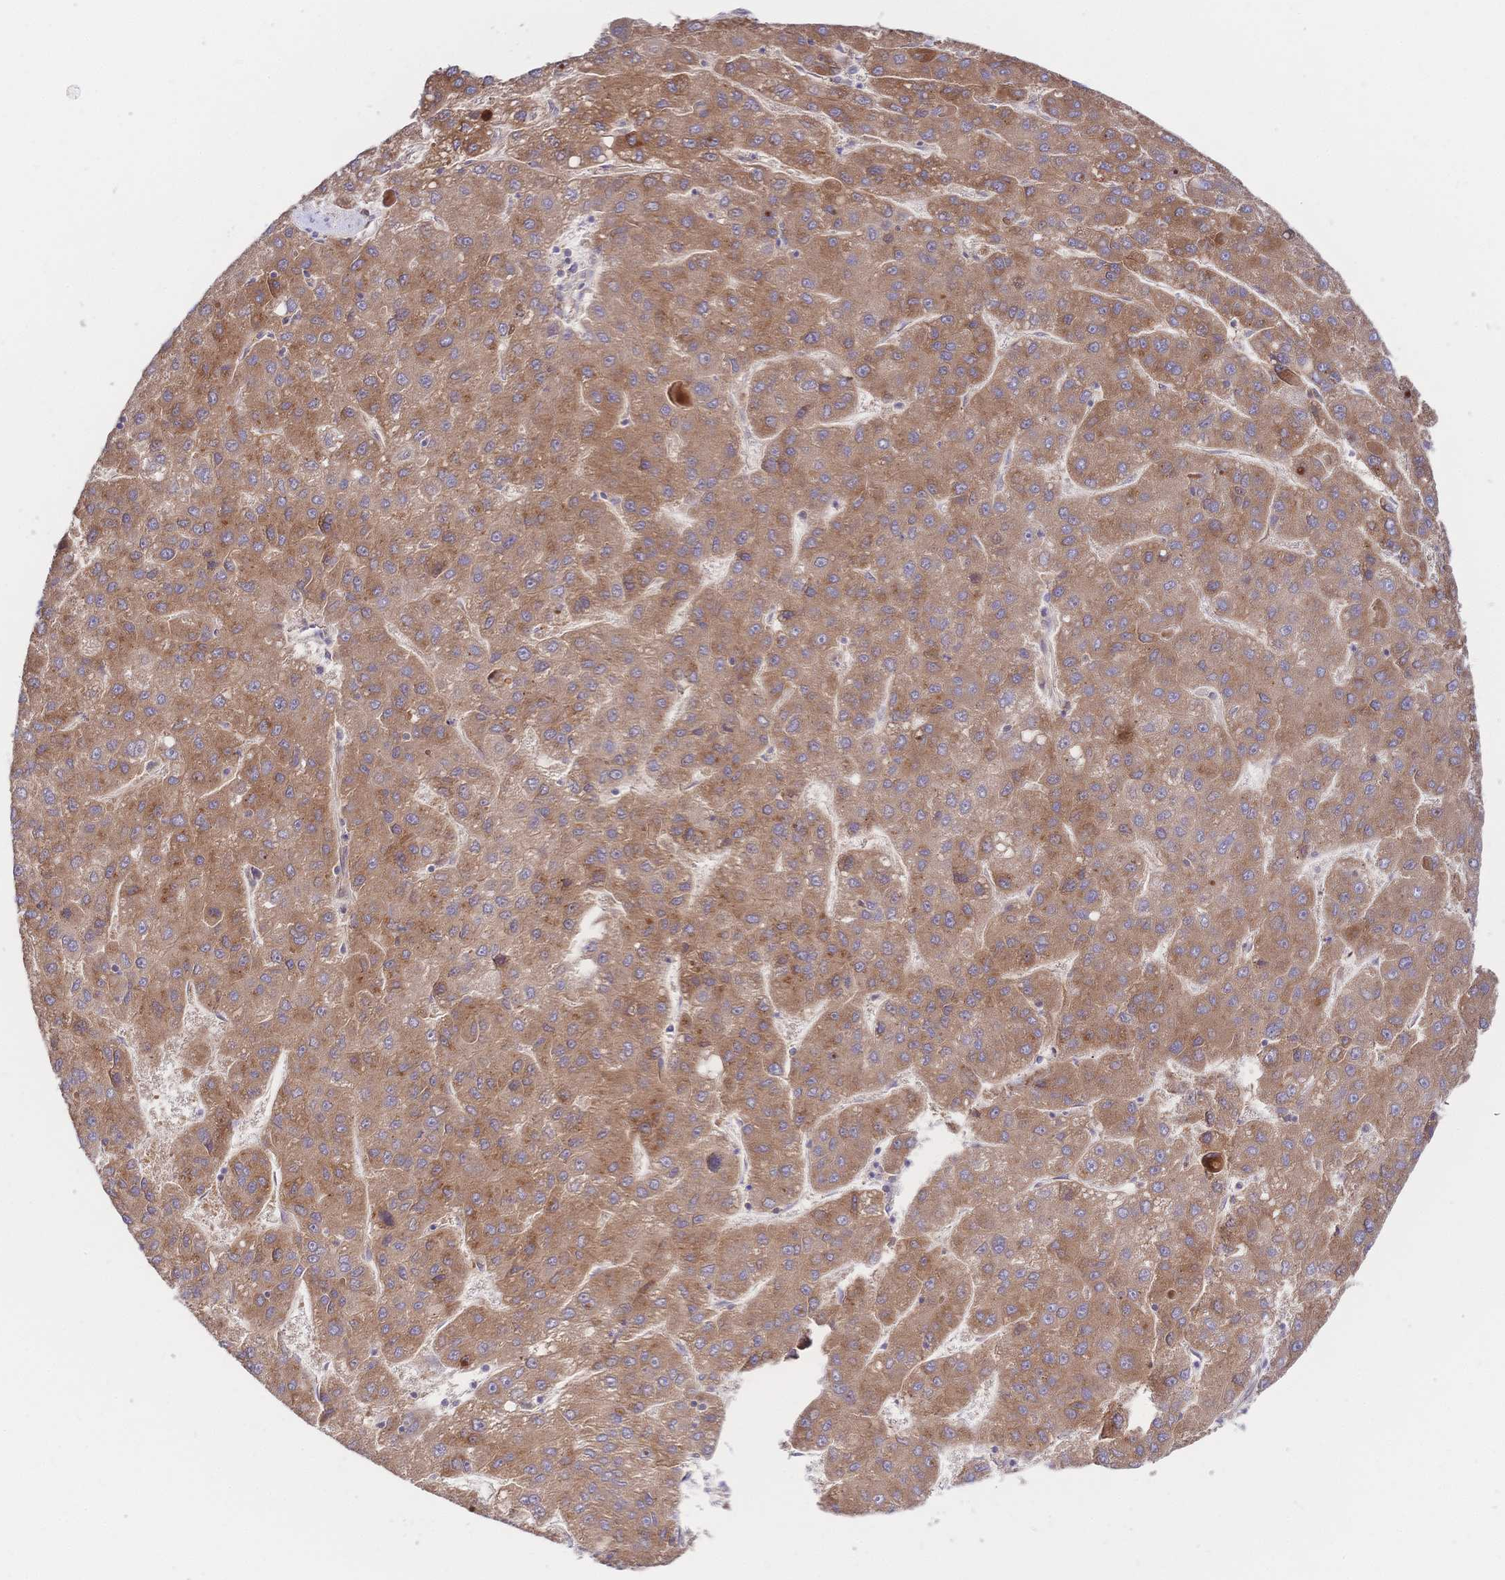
{"staining": {"intensity": "moderate", "quantity": ">75%", "location": "cytoplasmic/membranous"}, "tissue": "liver cancer", "cell_type": "Tumor cells", "image_type": "cancer", "snomed": [{"axis": "morphology", "description": "Carcinoma, Hepatocellular, NOS"}, {"axis": "topography", "description": "Liver"}], "caption": "Immunohistochemistry of liver cancer (hepatocellular carcinoma) exhibits medium levels of moderate cytoplasmic/membranous staining in approximately >75% of tumor cells.", "gene": "LMO4", "patient": {"sex": "female", "age": 82}}